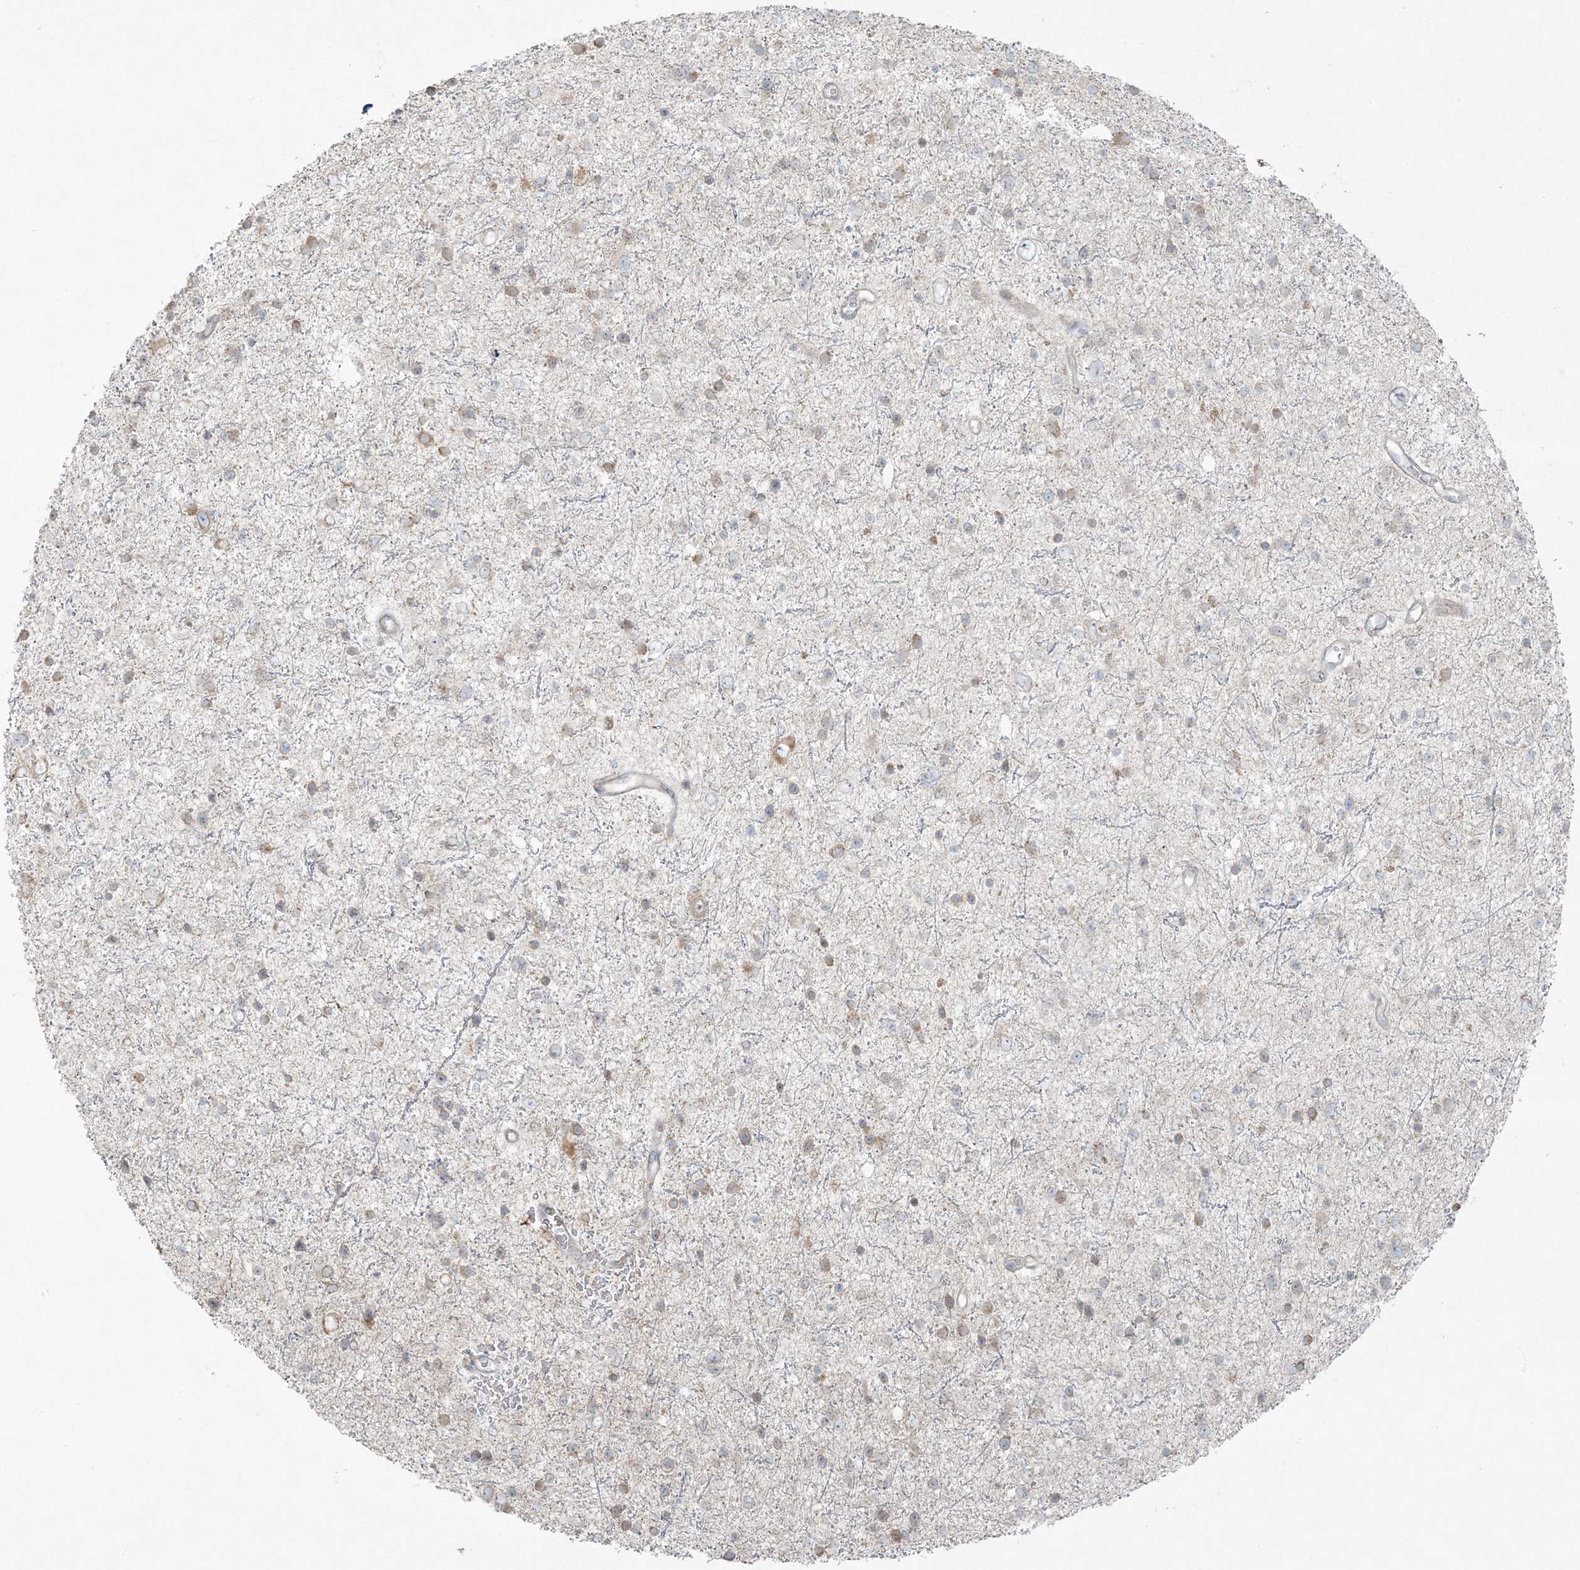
{"staining": {"intensity": "weak", "quantity": "<25%", "location": "cytoplasmic/membranous"}, "tissue": "glioma", "cell_type": "Tumor cells", "image_type": "cancer", "snomed": [{"axis": "morphology", "description": "Glioma, malignant, Low grade"}, {"axis": "topography", "description": "Brain"}], "caption": "This is an immunohistochemistry (IHC) histopathology image of human glioma. There is no positivity in tumor cells.", "gene": "ZNF263", "patient": {"sex": "female", "age": 37}}